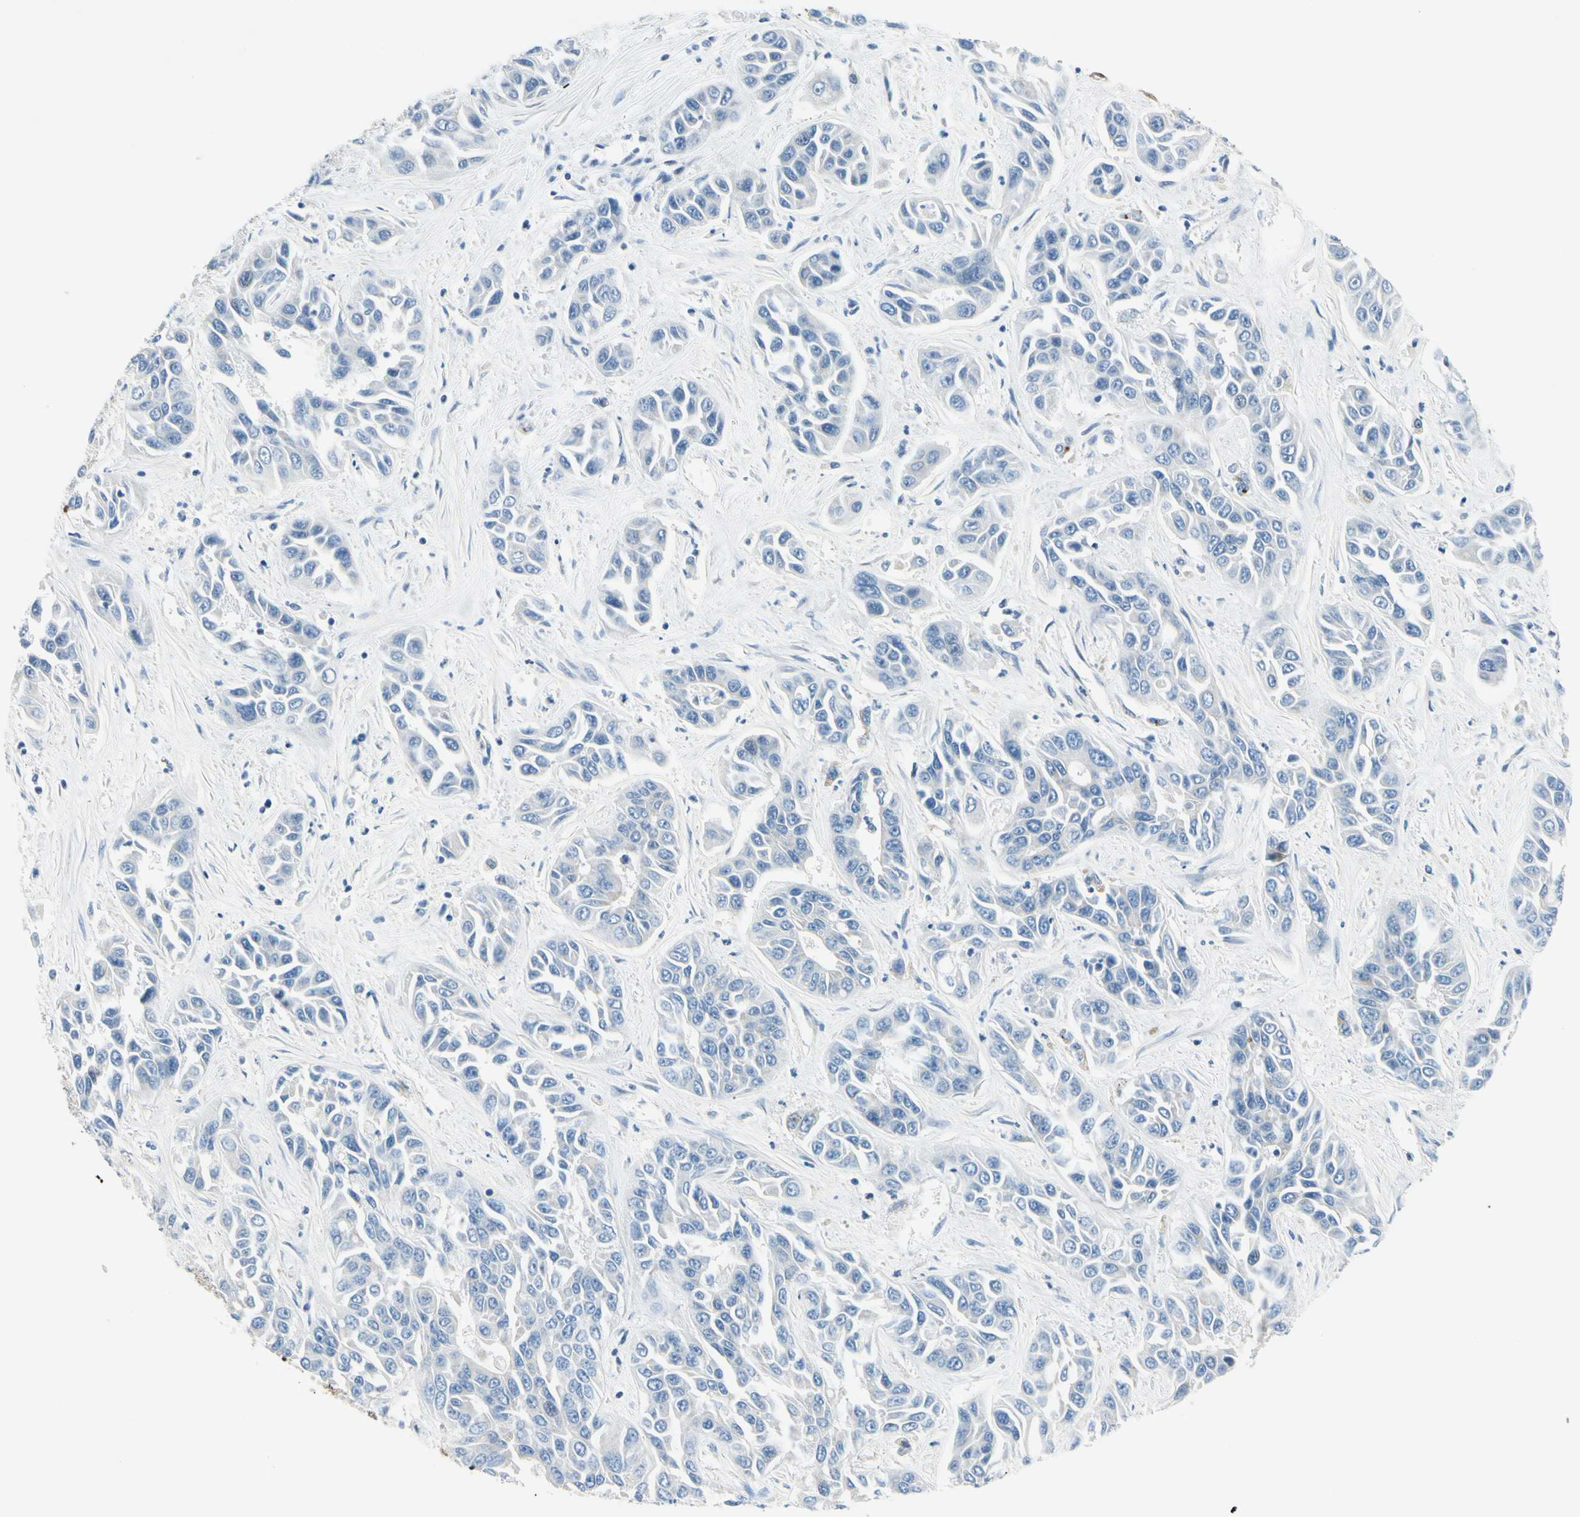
{"staining": {"intensity": "negative", "quantity": "none", "location": "none"}, "tissue": "liver cancer", "cell_type": "Tumor cells", "image_type": "cancer", "snomed": [{"axis": "morphology", "description": "Cholangiocarcinoma"}, {"axis": "topography", "description": "Liver"}], "caption": "DAB immunohistochemical staining of liver cancer reveals no significant expression in tumor cells.", "gene": "PEBP1", "patient": {"sex": "female", "age": 52}}